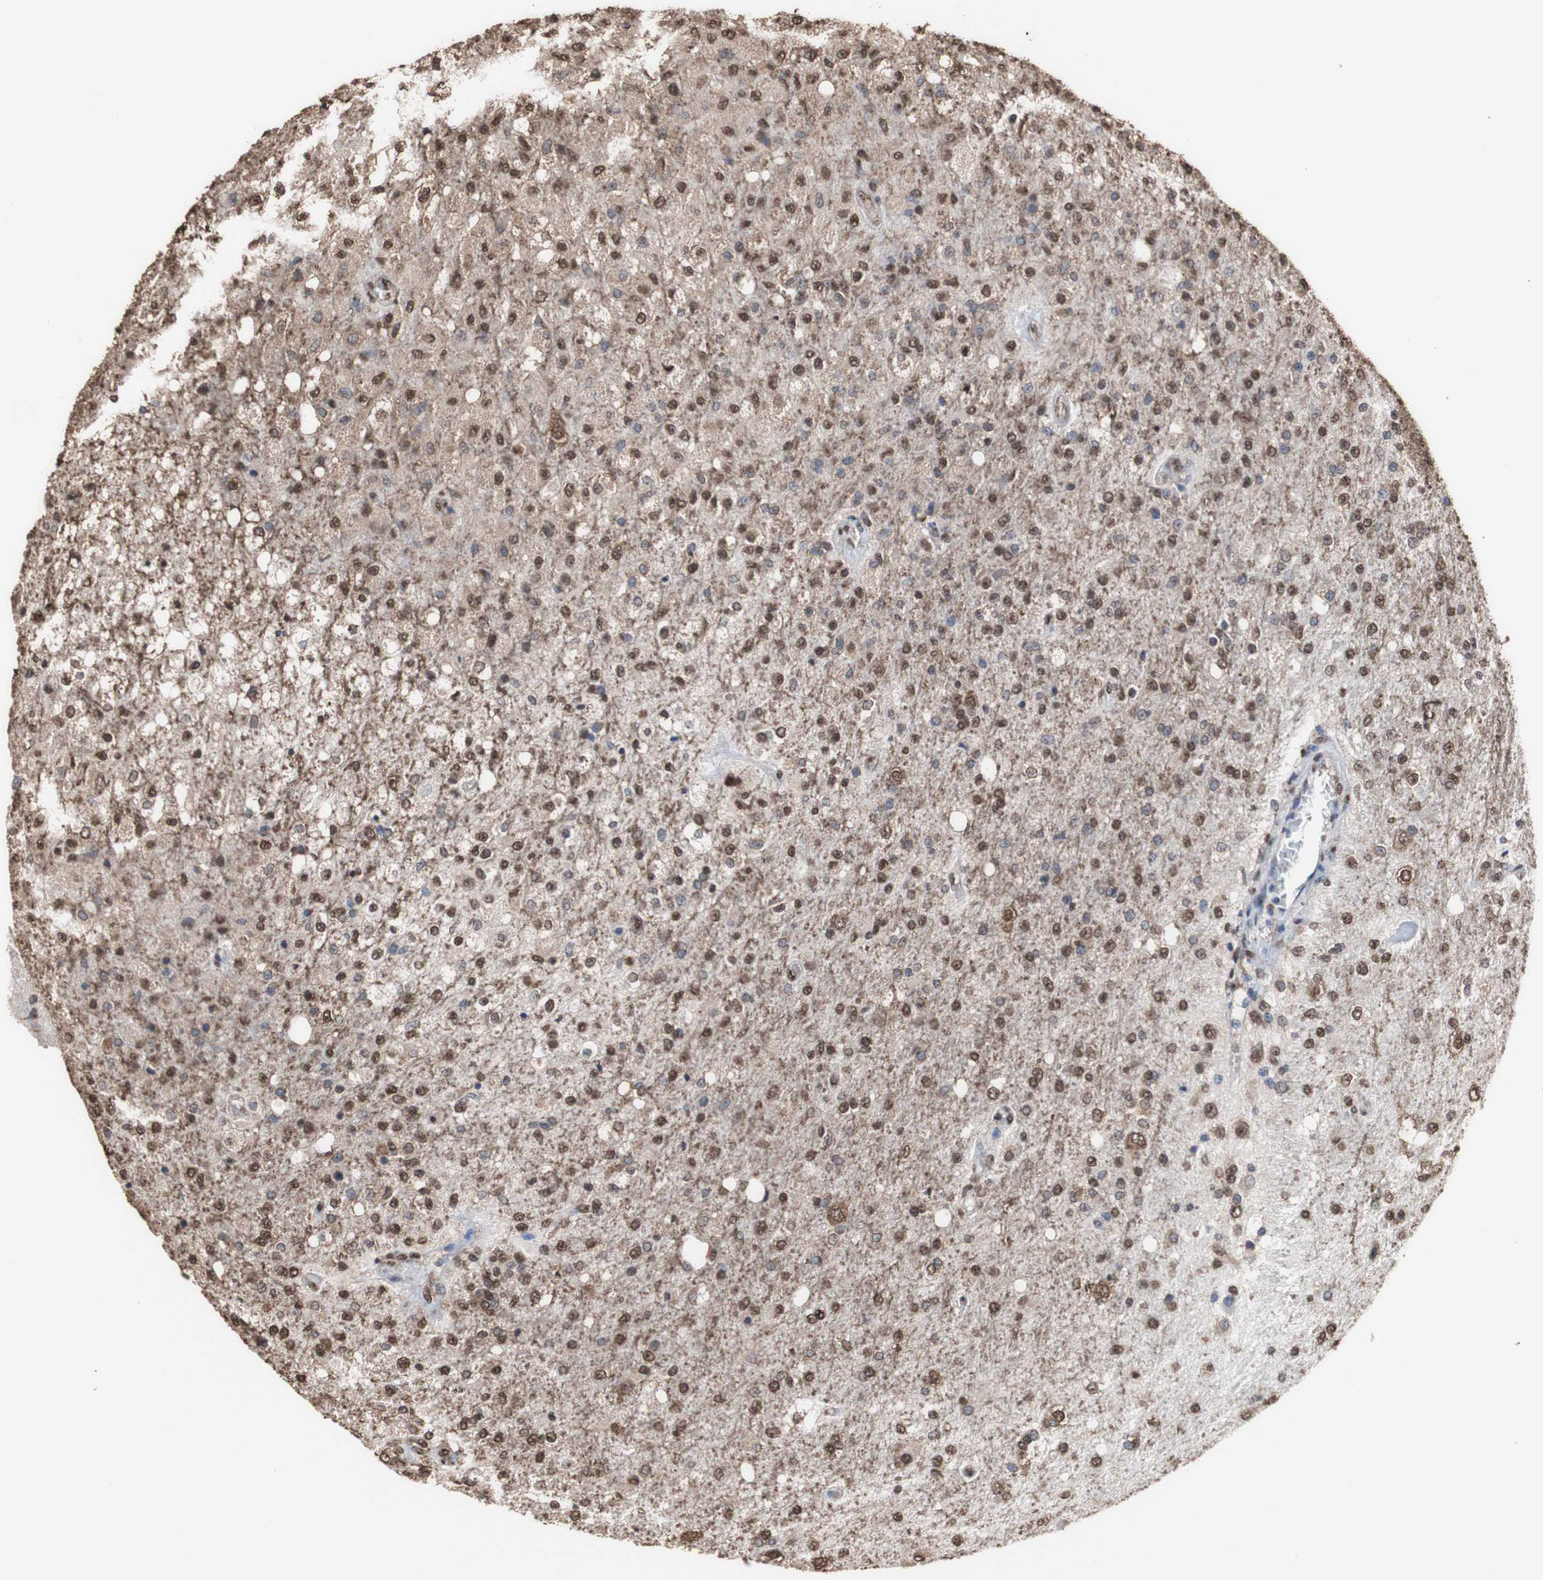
{"staining": {"intensity": "strong", "quantity": ">75%", "location": "cytoplasmic/membranous,nuclear"}, "tissue": "glioma", "cell_type": "Tumor cells", "image_type": "cancer", "snomed": [{"axis": "morphology", "description": "Normal tissue, NOS"}, {"axis": "morphology", "description": "Glioma, malignant, High grade"}, {"axis": "topography", "description": "Cerebral cortex"}], "caption": "IHC of human glioma shows high levels of strong cytoplasmic/membranous and nuclear expression in about >75% of tumor cells.", "gene": "PIDD1", "patient": {"sex": "male", "age": 77}}